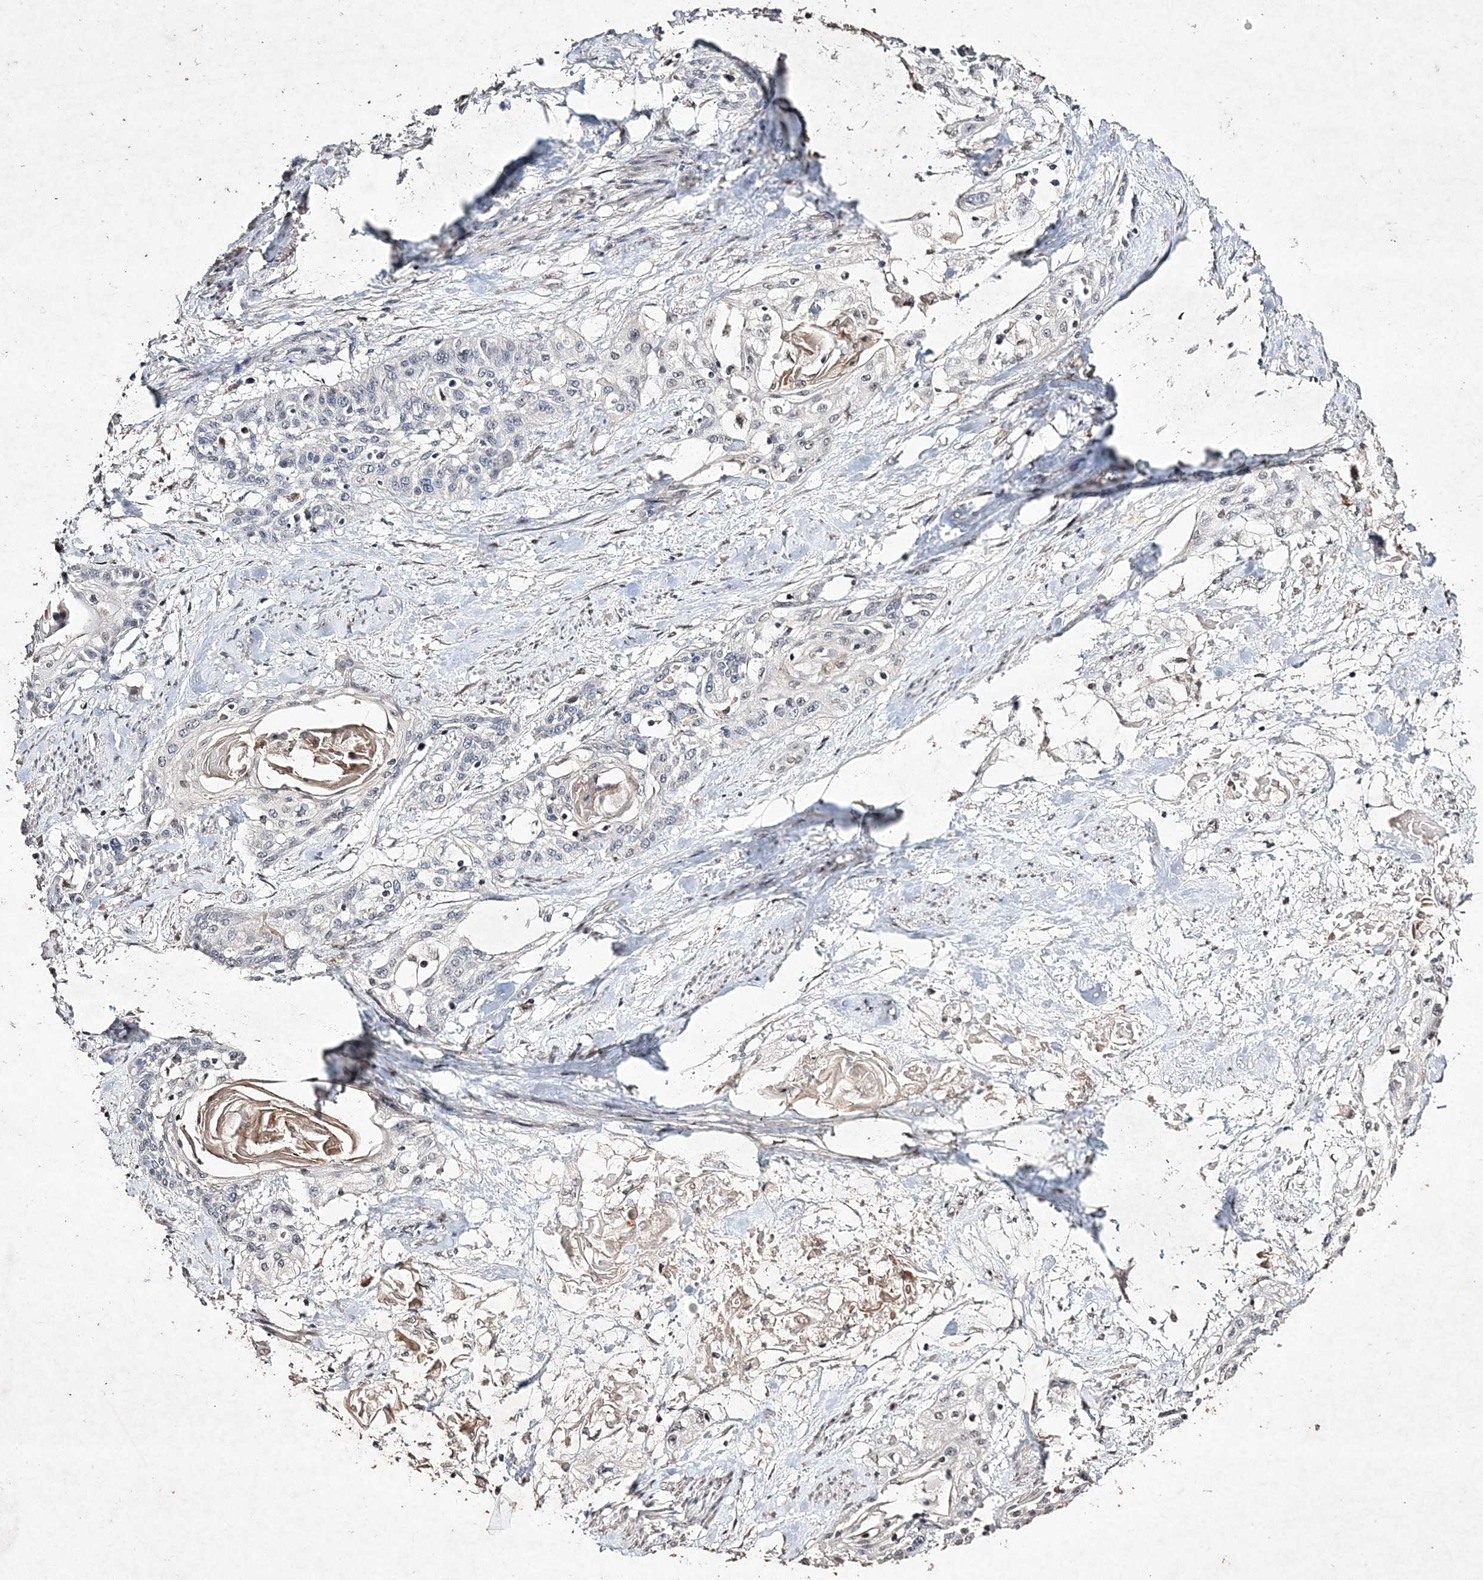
{"staining": {"intensity": "negative", "quantity": "none", "location": "none"}, "tissue": "cervical cancer", "cell_type": "Tumor cells", "image_type": "cancer", "snomed": [{"axis": "morphology", "description": "Squamous cell carcinoma, NOS"}, {"axis": "topography", "description": "Cervix"}], "caption": "Immunohistochemistry (IHC) photomicrograph of cervical squamous cell carcinoma stained for a protein (brown), which demonstrates no expression in tumor cells. The staining was performed using DAB (3,3'-diaminobenzidine) to visualize the protein expression in brown, while the nuclei were stained in blue with hematoxylin (Magnification: 20x).", "gene": "C3orf38", "patient": {"sex": "female", "age": 57}}